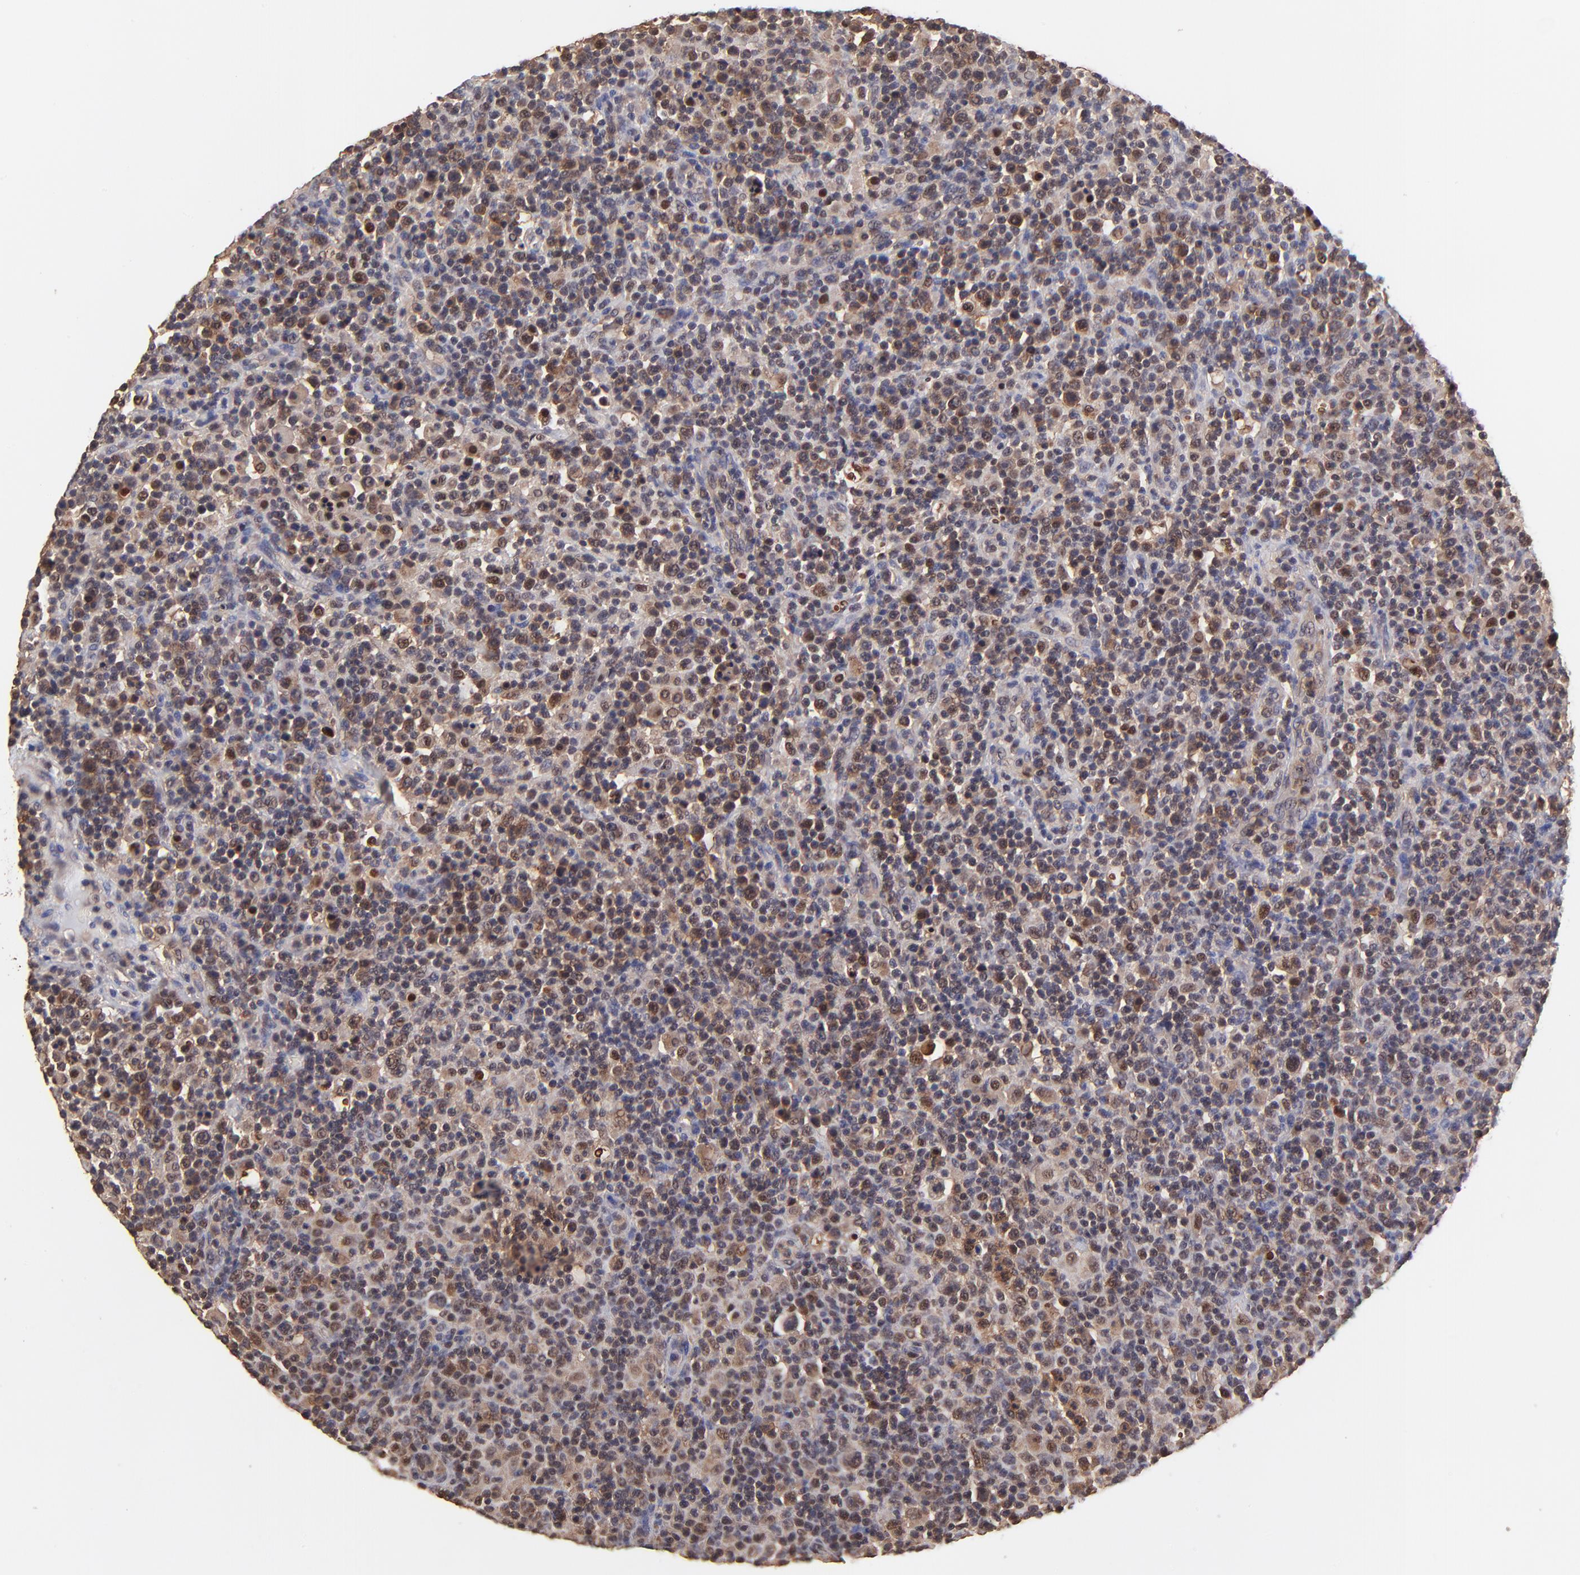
{"staining": {"intensity": "weak", "quantity": "25%-75%", "location": "cytoplasmic/membranous"}, "tissue": "lymphoma", "cell_type": "Tumor cells", "image_type": "cancer", "snomed": [{"axis": "morphology", "description": "Hodgkin's disease, NOS"}, {"axis": "topography", "description": "Lymph node"}], "caption": "IHC staining of lymphoma, which demonstrates low levels of weak cytoplasmic/membranous positivity in approximately 25%-75% of tumor cells indicating weak cytoplasmic/membranous protein staining. The staining was performed using DAB (brown) for protein detection and nuclei were counterstained in hematoxylin (blue).", "gene": "PSMA6", "patient": {"sex": "male", "age": 65}}